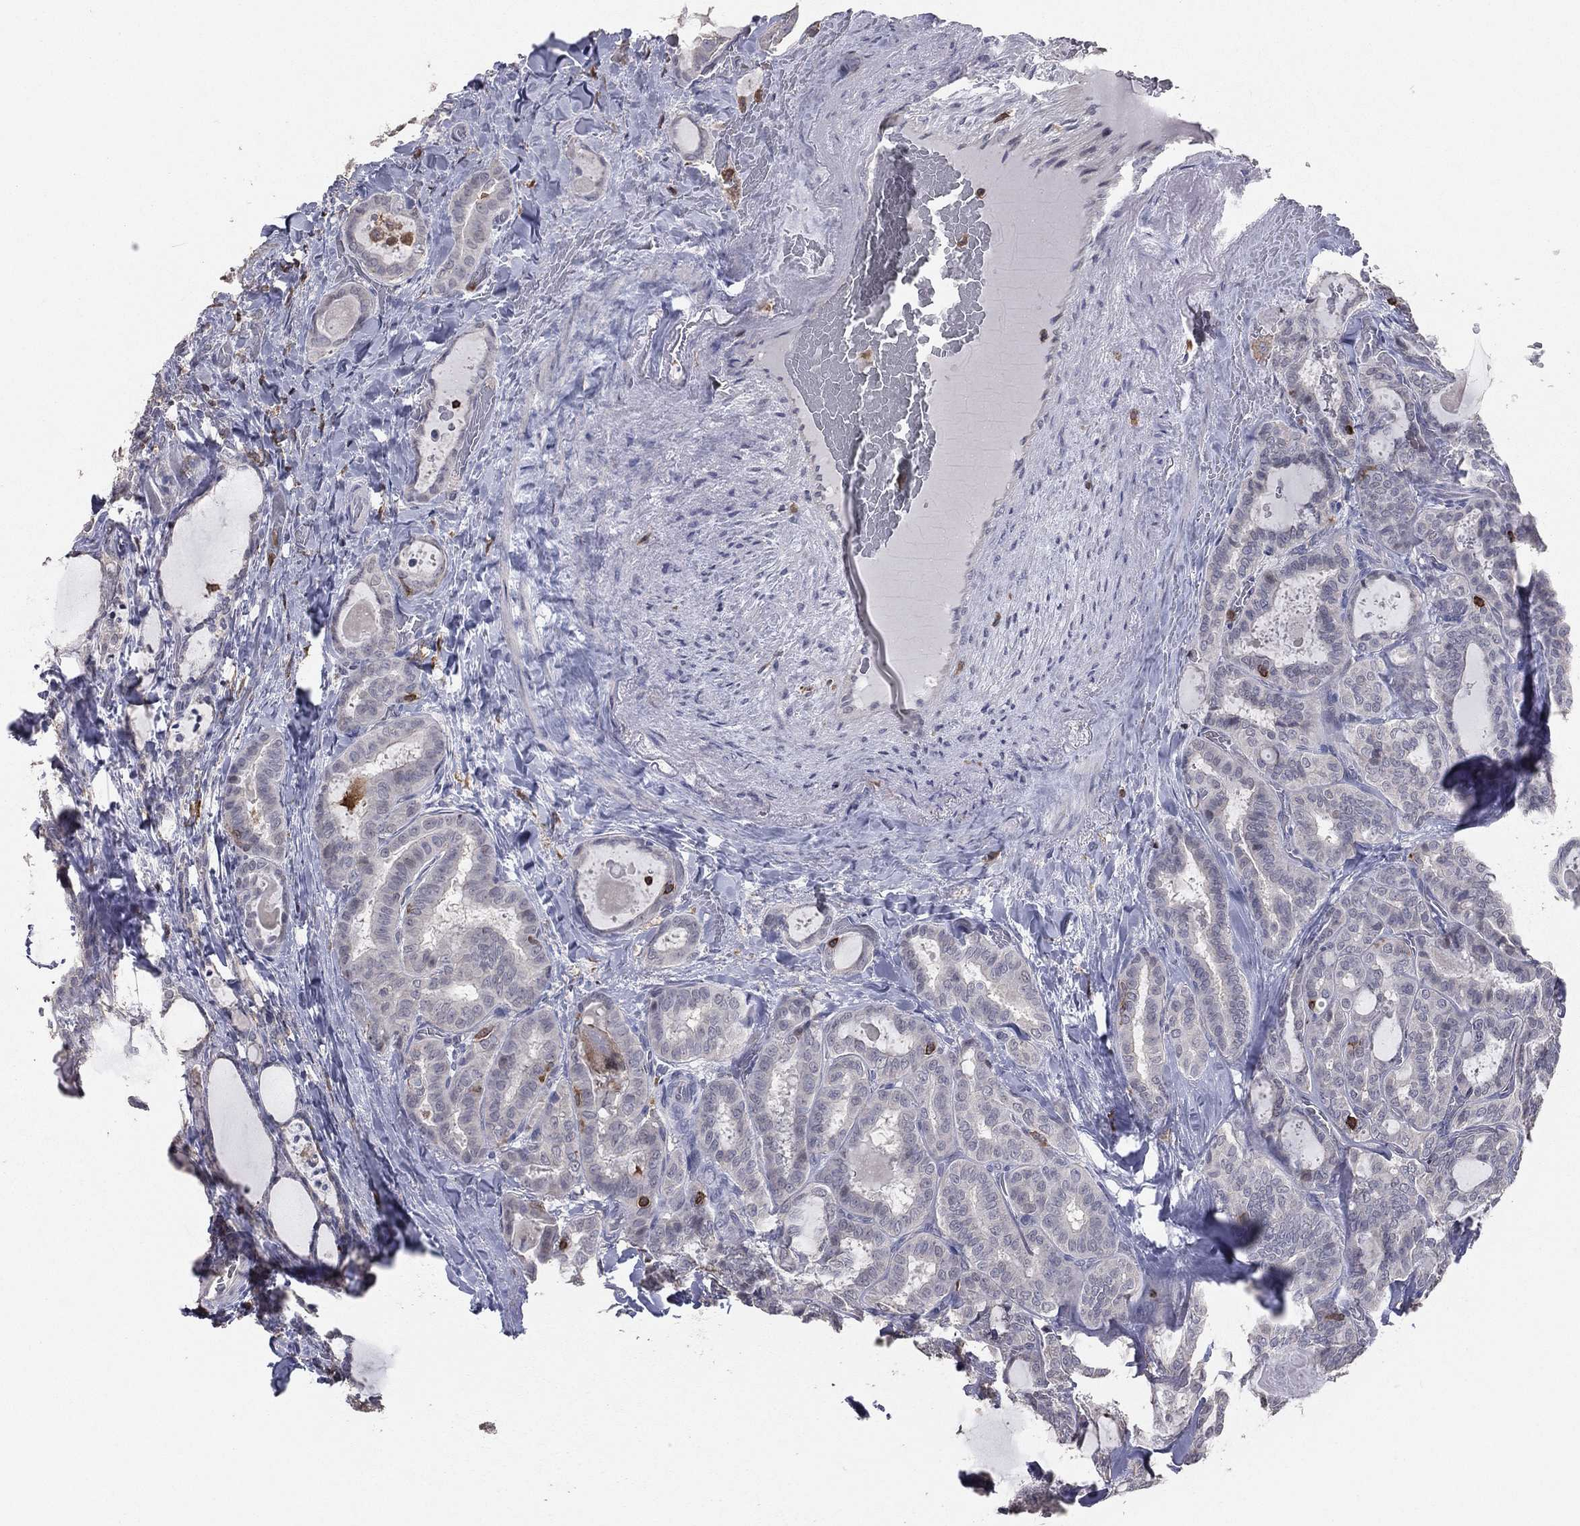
{"staining": {"intensity": "negative", "quantity": "none", "location": "none"}, "tissue": "thyroid cancer", "cell_type": "Tumor cells", "image_type": "cancer", "snomed": [{"axis": "morphology", "description": "Papillary adenocarcinoma, NOS"}, {"axis": "topography", "description": "Thyroid gland"}], "caption": "The immunohistochemistry (IHC) photomicrograph has no significant positivity in tumor cells of papillary adenocarcinoma (thyroid) tissue.", "gene": "PSTPIP1", "patient": {"sex": "female", "age": 39}}